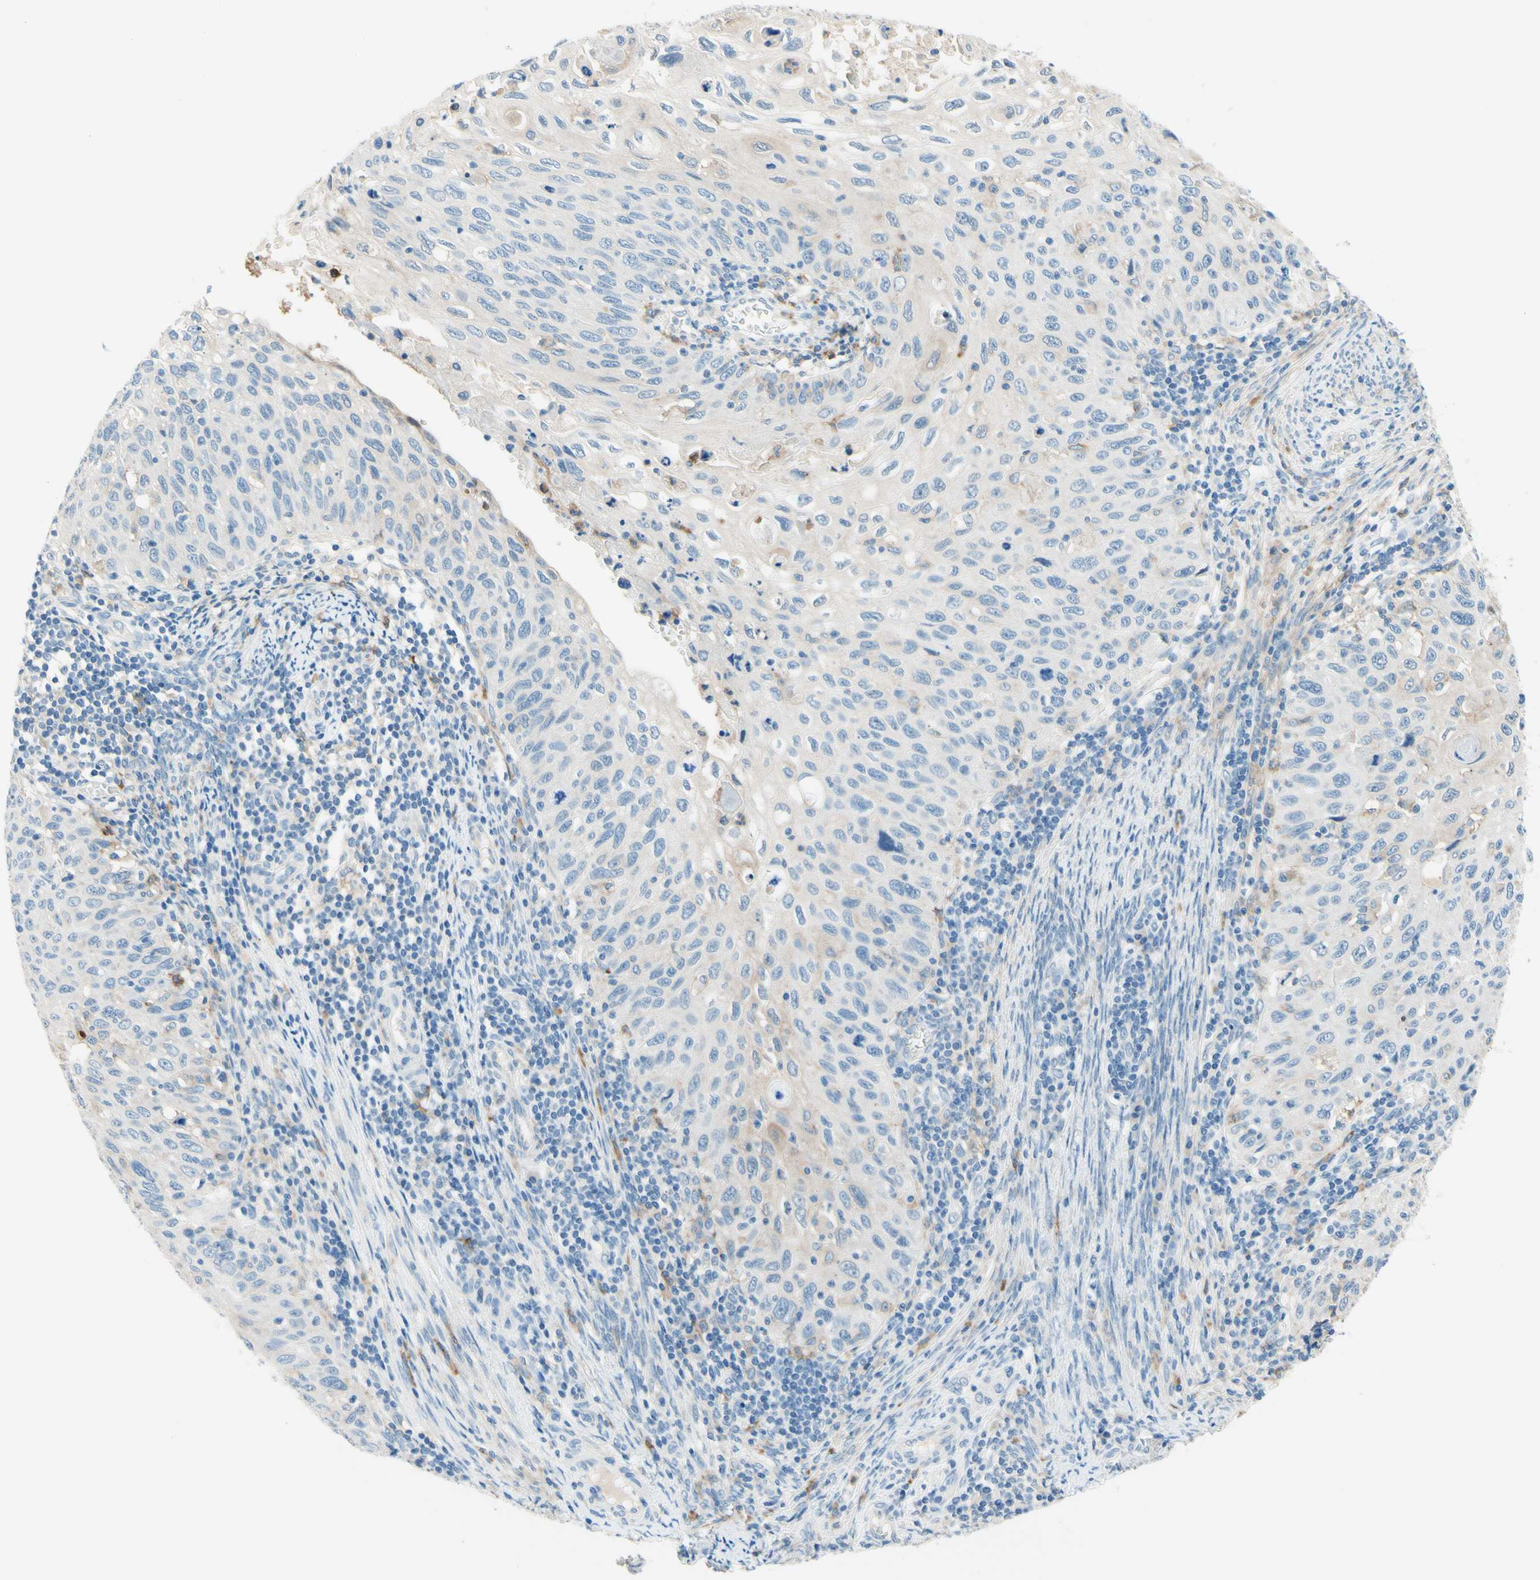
{"staining": {"intensity": "weak", "quantity": "<25%", "location": "cytoplasmic/membranous"}, "tissue": "cervical cancer", "cell_type": "Tumor cells", "image_type": "cancer", "snomed": [{"axis": "morphology", "description": "Squamous cell carcinoma, NOS"}, {"axis": "topography", "description": "Cervix"}], "caption": "This photomicrograph is of cervical squamous cell carcinoma stained with immunohistochemistry (IHC) to label a protein in brown with the nuclei are counter-stained blue. There is no staining in tumor cells.", "gene": "SIGLEC9", "patient": {"sex": "female", "age": 70}}